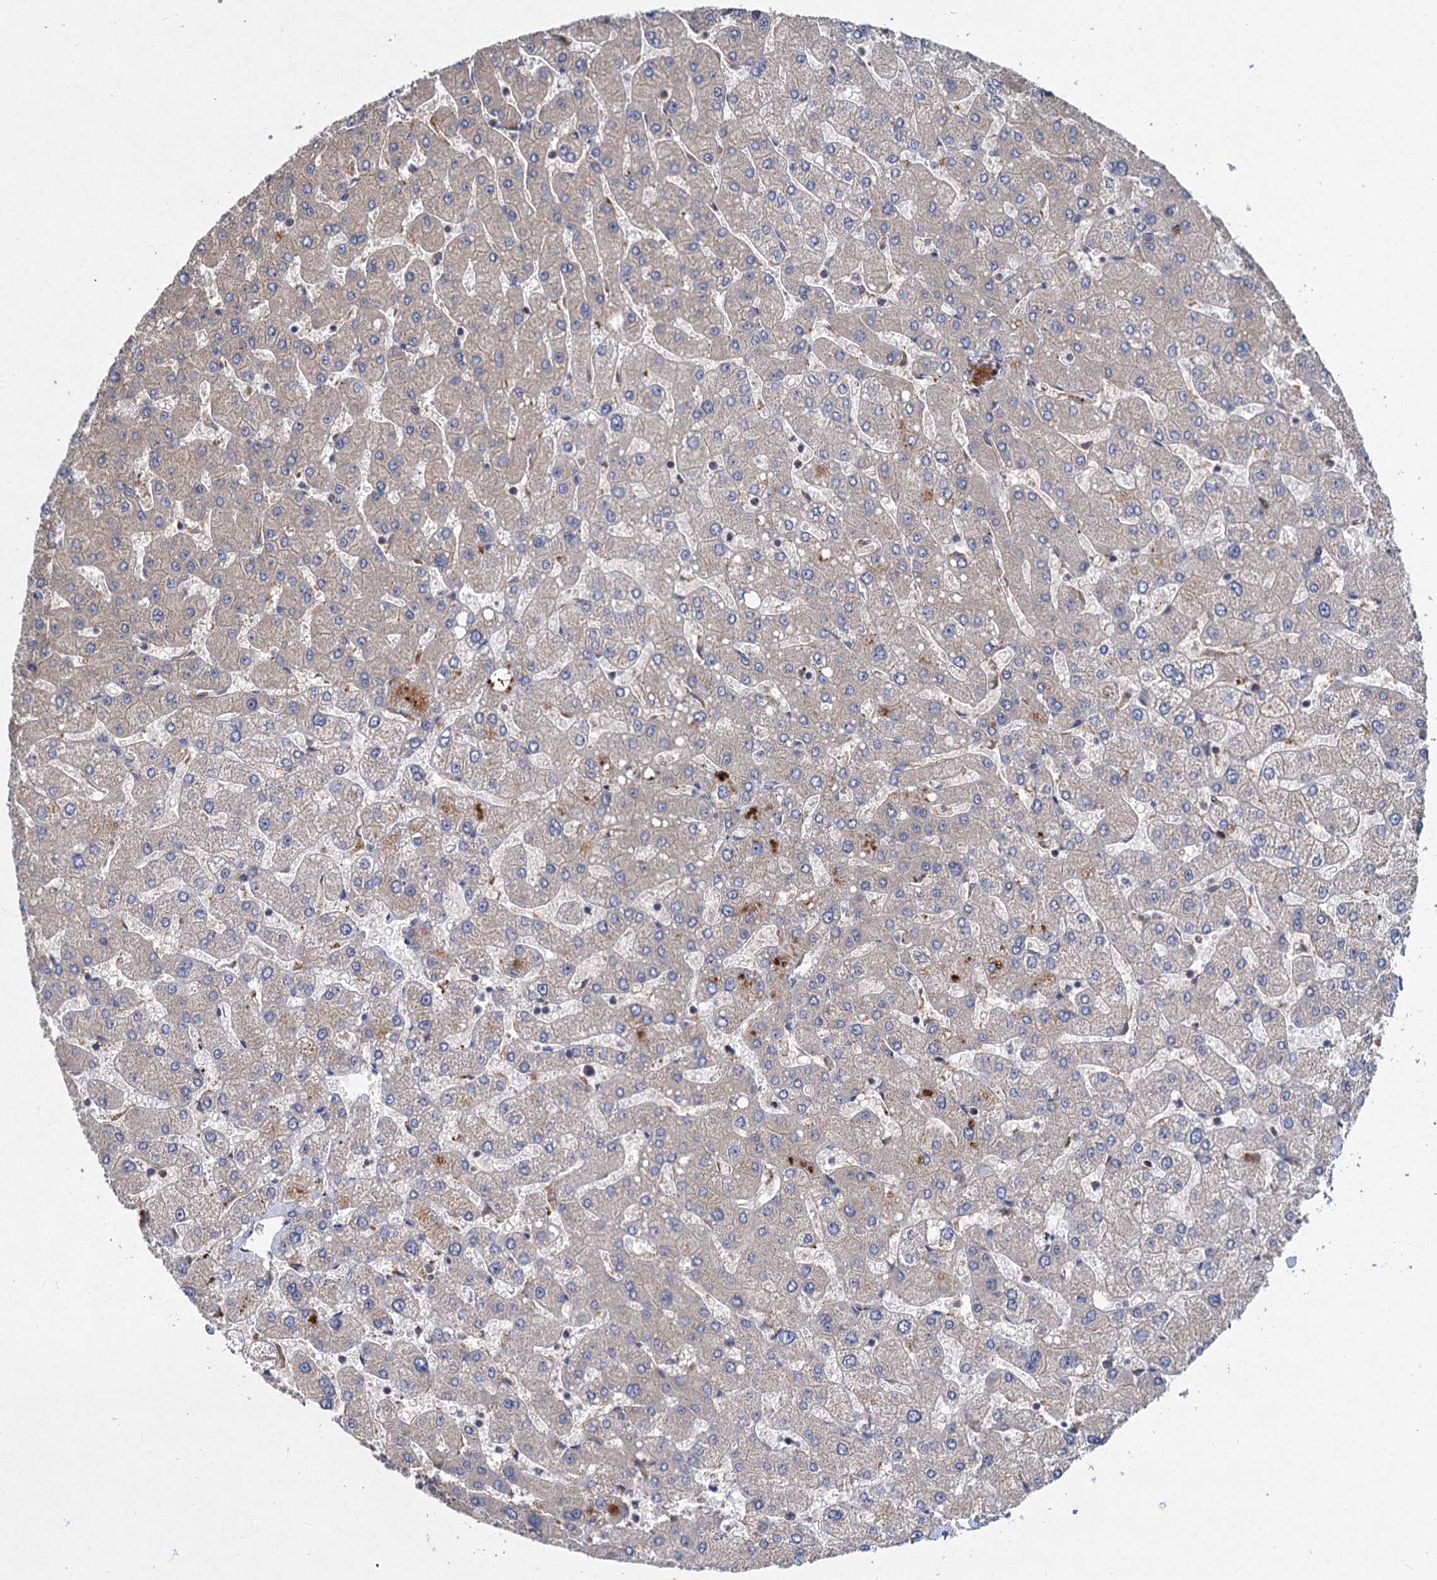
{"staining": {"intensity": "negative", "quantity": "none", "location": "none"}, "tissue": "liver", "cell_type": "Cholangiocytes", "image_type": "normal", "snomed": [{"axis": "morphology", "description": "Normal tissue, NOS"}, {"axis": "topography", "description": "Liver"}], "caption": "Immunohistochemistry histopathology image of benign liver: liver stained with DAB (3,3'-diaminobenzidine) reveals no significant protein staining in cholangiocytes.", "gene": "ALKBH7", "patient": {"sex": "male", "age": 55}}